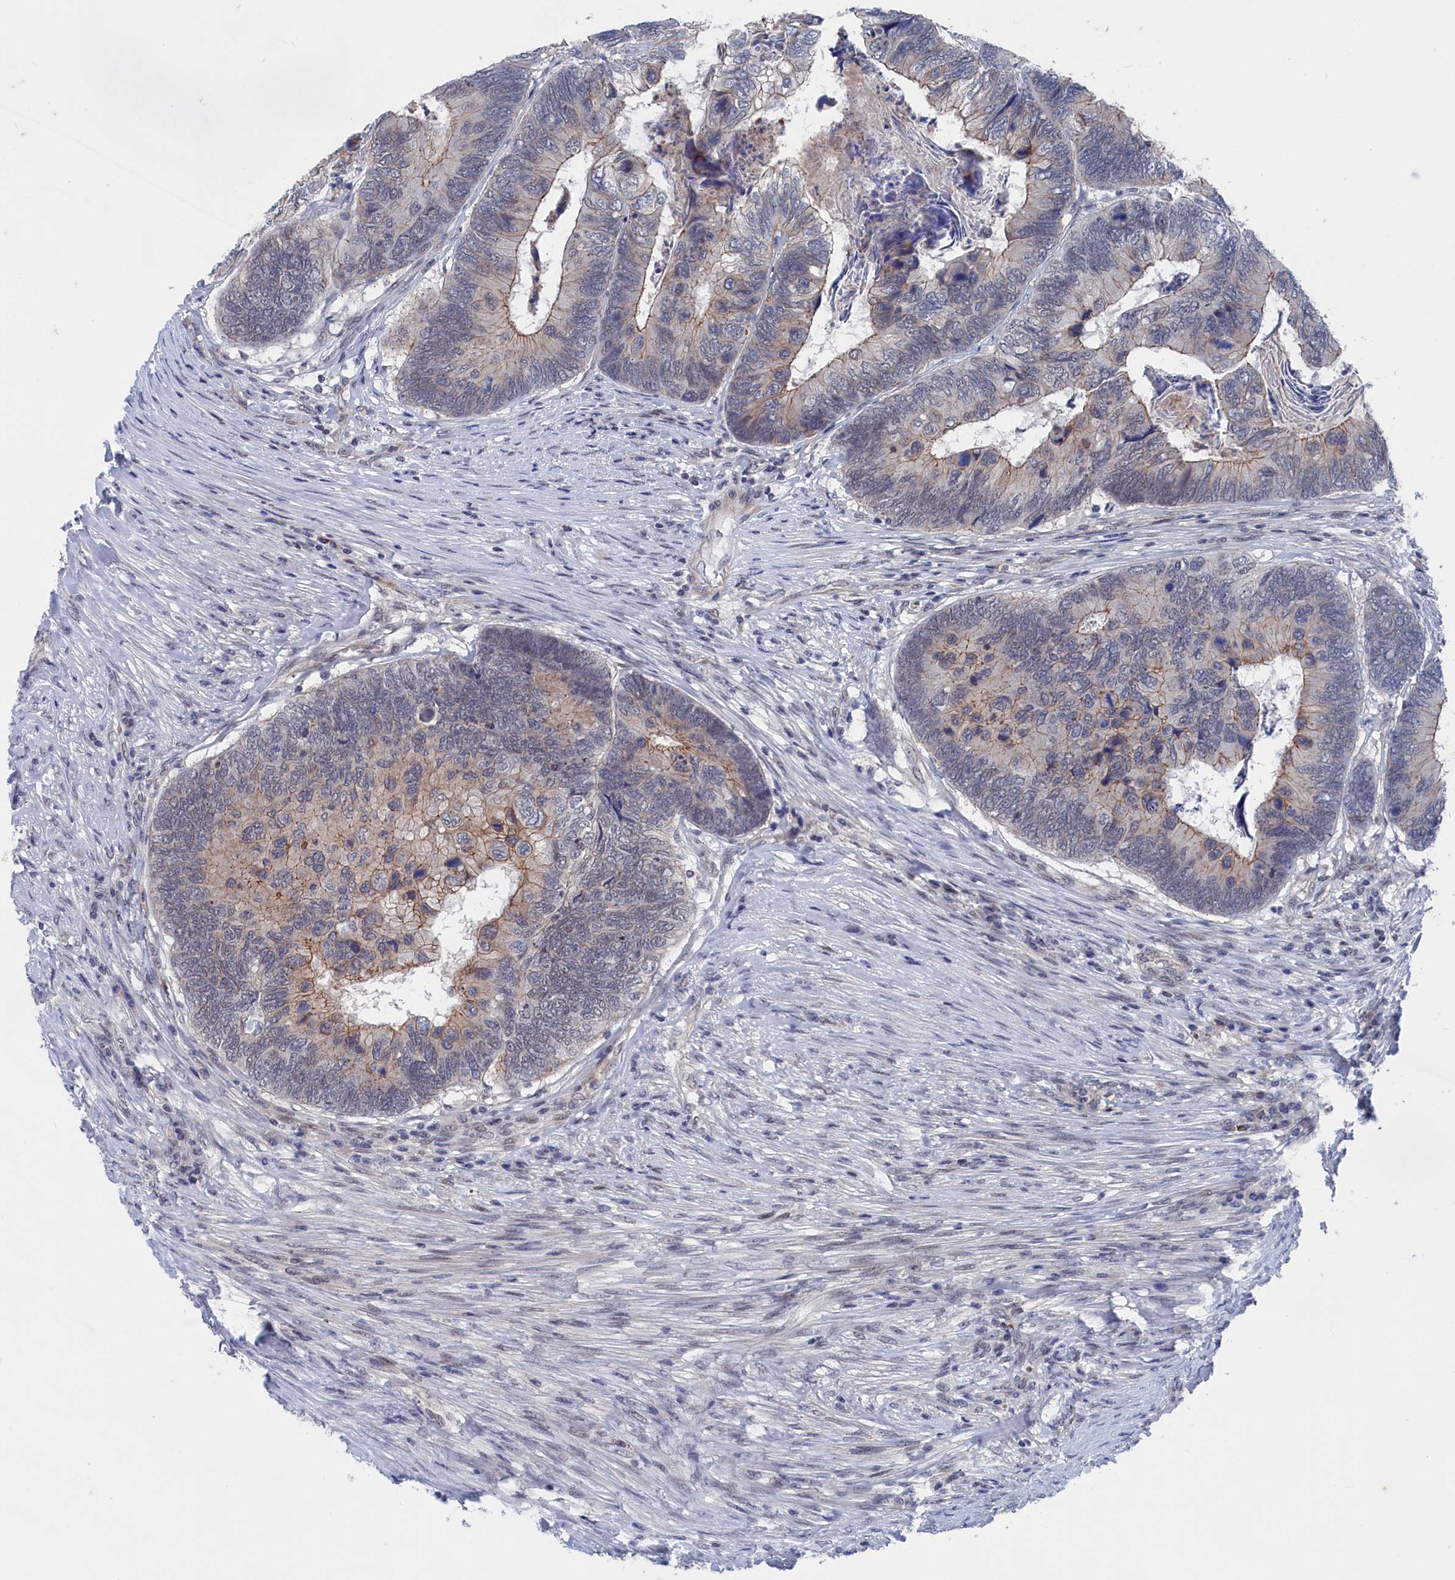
{"staining": {"intensity": "weak", "quantity": "<25%", "location": "cytoplasmic/membranous"}, "tissue": "colorectal cancer", "cell_type": "Tumor cells", "image_type": "cancer", "snomed": [{"axis": "morphology", "description": "Adenocarcinoma, NOS"}, {"axis": "topography", "description": "Colon"}], "caption": "DAB immunohistochemical staining of adenocarcinoma (colorectal) reveals no significant positivity in tumor cells.", "gene": "MARCHF3", "patient": {"sex": "female", "age": 67}}